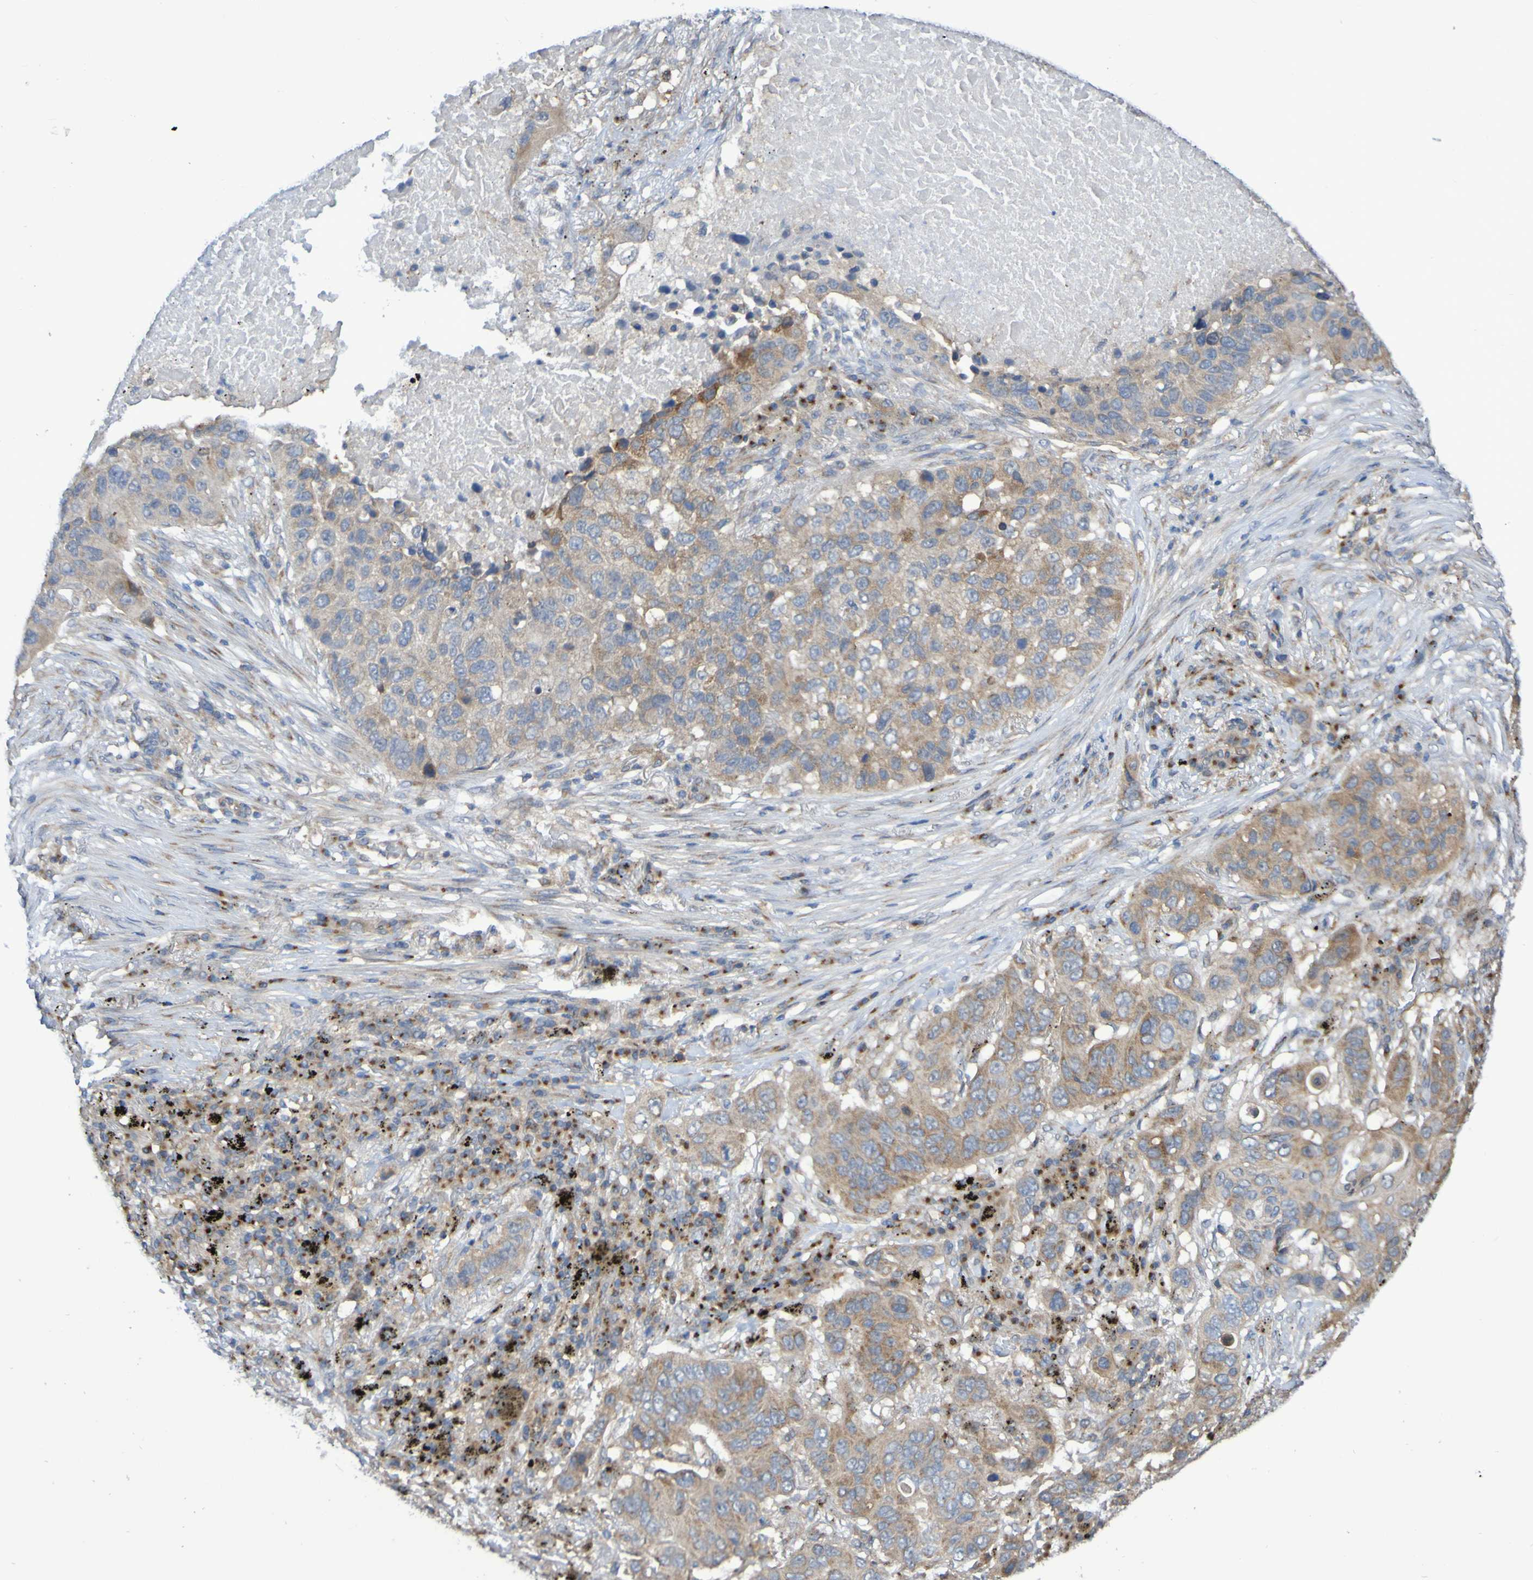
{"staining": {"intensity": "moderate", "quantity": ">75%", "location": "cytoplasmic/membranous"}, "tissue": "lung cancer", "cell_type": "Tumor cells", "image_type": "cancer", "snomed": [{"axis": "morphology", "description": "Squamous cell carcinoma, NOS"}, {"axis": "topography", "description": "Lung"}], "caption": "Tumor cells exhibit moderate cytoplasmic/membranous expression in about >75% of cells in lung squamous cell carcinoma. The protein of interest is stained brown, and the nuclei are stained in blue (DAB (3,3'-diaminobenzidine) IHC with brightfield microscopy, high magnification).", "gene": "LMBRD2", "patient": {"sex": "male", "age": 57}}